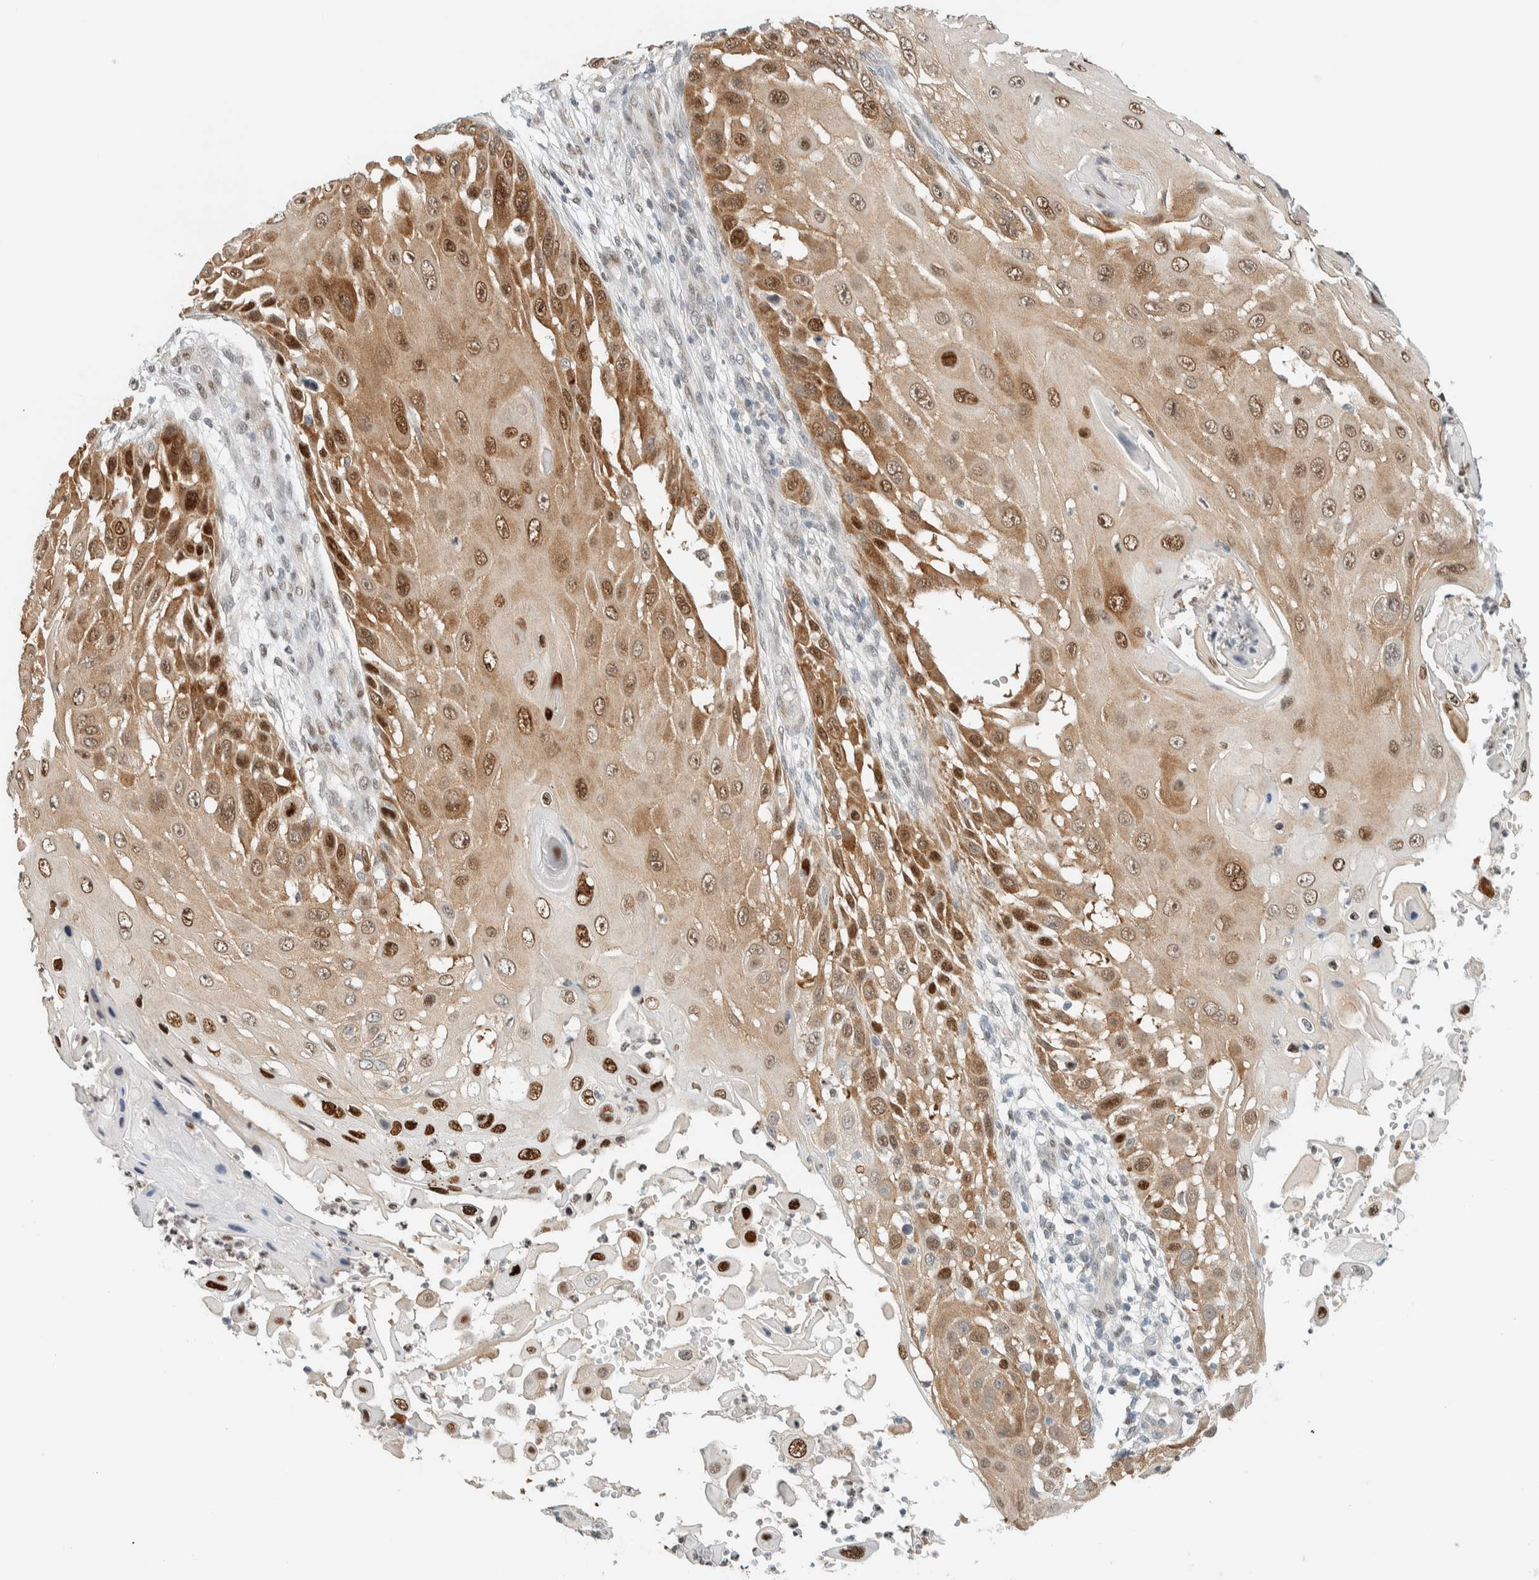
{"staining": {"intensity": "moderate", "quantity": ">75%", "location": "cytoplasmic/membranous,nuclear"}, "tissue": "skin cancer", "cell_type": "Tumor cells", "image_type": "cancer", "snomed": [{"axis": "morphology", "description": "Squamous cell carcinoma, NOS"}, {"axis": "topography", "description": "Skin"}], "caption": "Protein staining of skin cancer (squamous cell carcinoma) tissue exhibits moderate cytoplasmic/membranous and nuclear staining in approximately >75% of tumor cells. Nuclei are stained in blue.", "gene": "TFE3", "patient": {"sex": "female", "age": 44}}